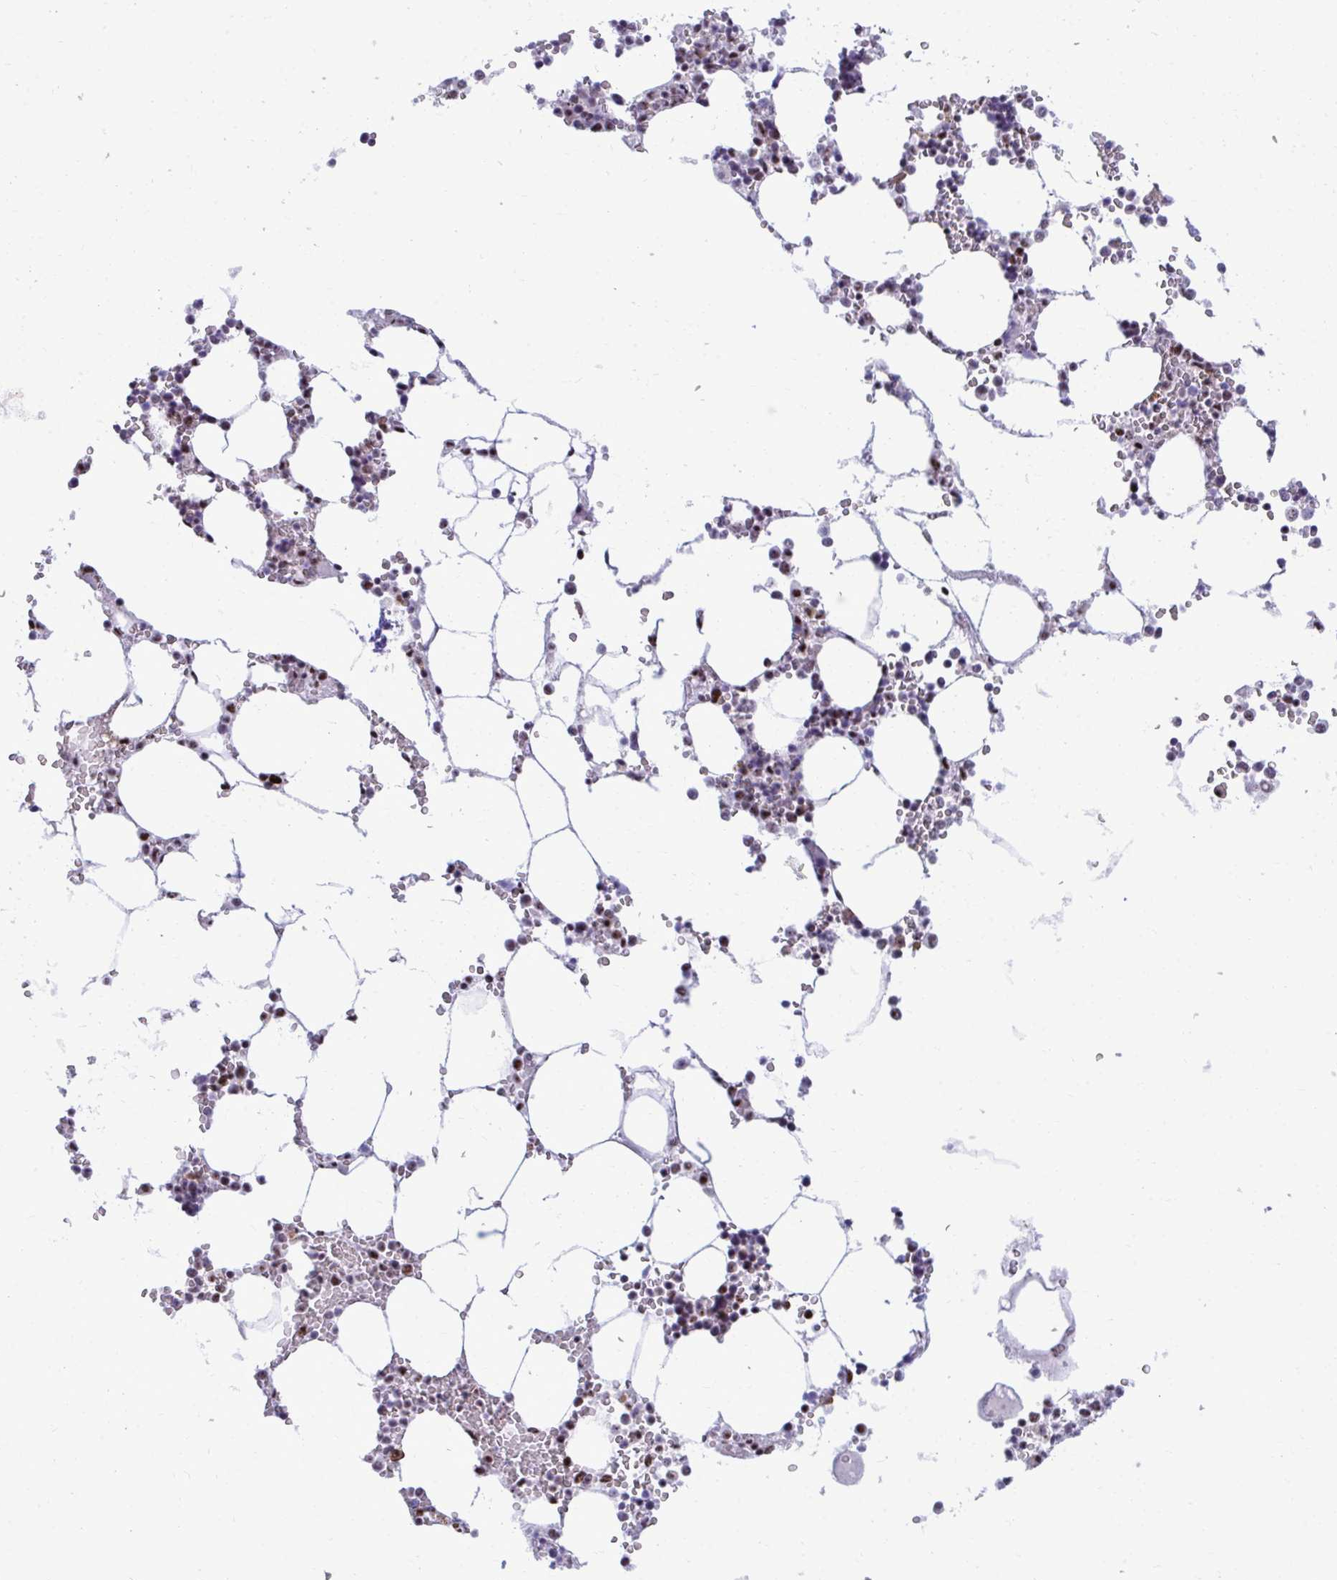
{"staining": {"intensity": "strong", "quantity": "25%-75%", "location": "nuclear"}, "tissue": "bone marrow", "cell_type": "Hematopoietic cells", "image_type": "normal", "snomed": [{"axis": "morphology", "description": "Normal tissue, NOS"}, {"axis": "topography", "description": "Bone marrow"}], "caption": "This micrograph exhibits immunohistochemistry (IHC) staining of unremarkable bone marrow, with high strong nuclear positivity in approximately 25%-75% of hematopoietic cells.", "gene": "PELP1", "patient": {"sex": "male", "age": 64}}